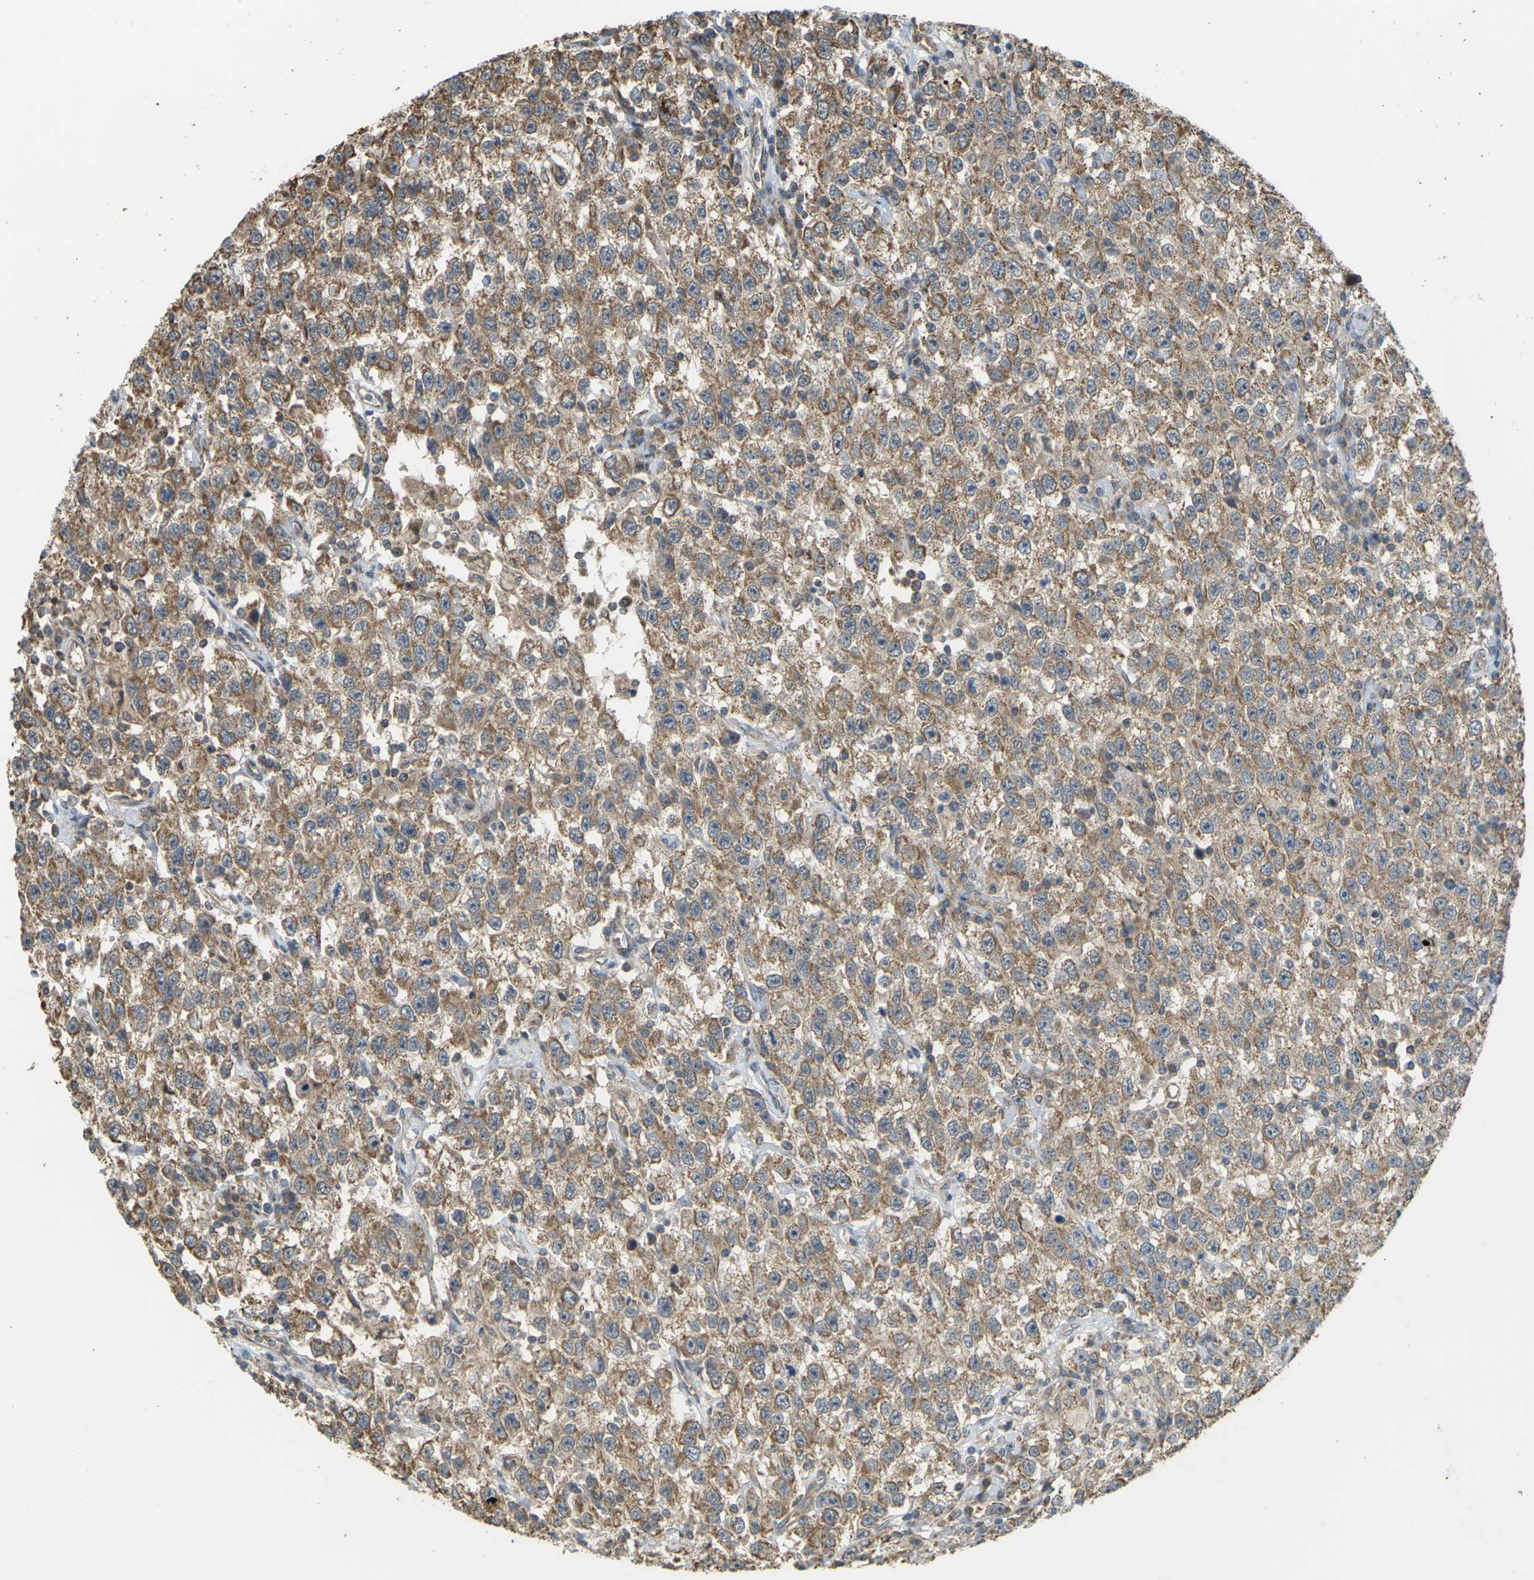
{"staining": {"intensity": "moderate", "quantity": ">75%", "location": "cytoplasmic/membranous"}, "tissue": "testis cancer", "cell_type": "Tumor cells", "image_type": "cancer", "snomed": [{"axis": "morphology", "description": "Seminoma, NOS"}, {"axis": "topography", "description": "Testis"}], "caption": "Tumor cells reveal moderate cytoplasmic/membranous positivity in approximately >75% of cells in testis cancer.", "gene": "KSR1", "patient": {"sex": "male", "age": 41}}